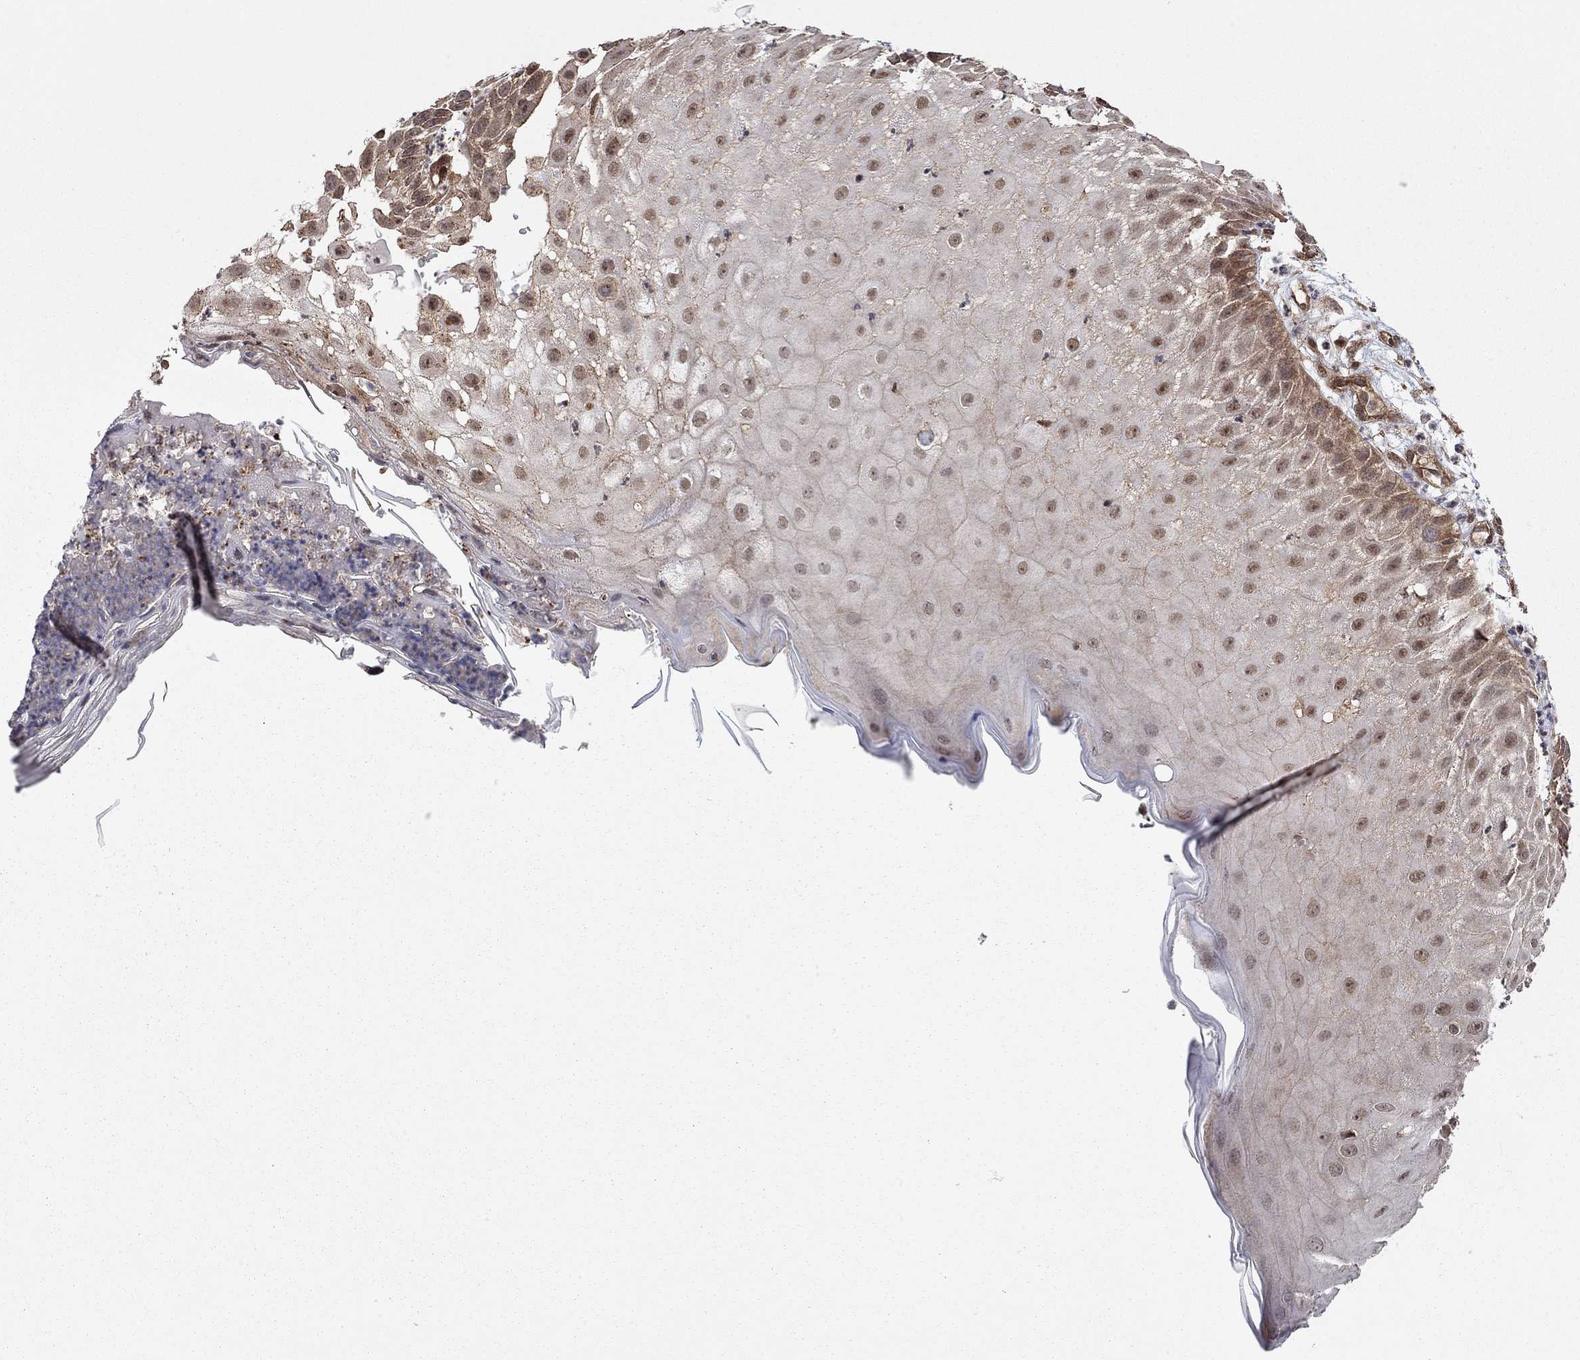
{"staining": {"intensity": "moderate", "quantity": "25%-75%", "location": "nuclear"}, "tissue": "skin cancer", "cell_type": "Tumor cells", "image_type": "cancer", "snomed": [{"axis": "morphology", "description": "Normal tissue, NOS"}, {"axis": "morphology", "description": "Squamous cell carcinoma, NOS"}, {"axis": "topography", "description": "Skin"}], "caption": "Protein staining of skin cancer (squamous cell carcinoma) tissue shows moderate nuclear staining in about 25%-75% of tumor cells.", "gene": "TDP1", "patient": {"sex": "male", "age": 79}}